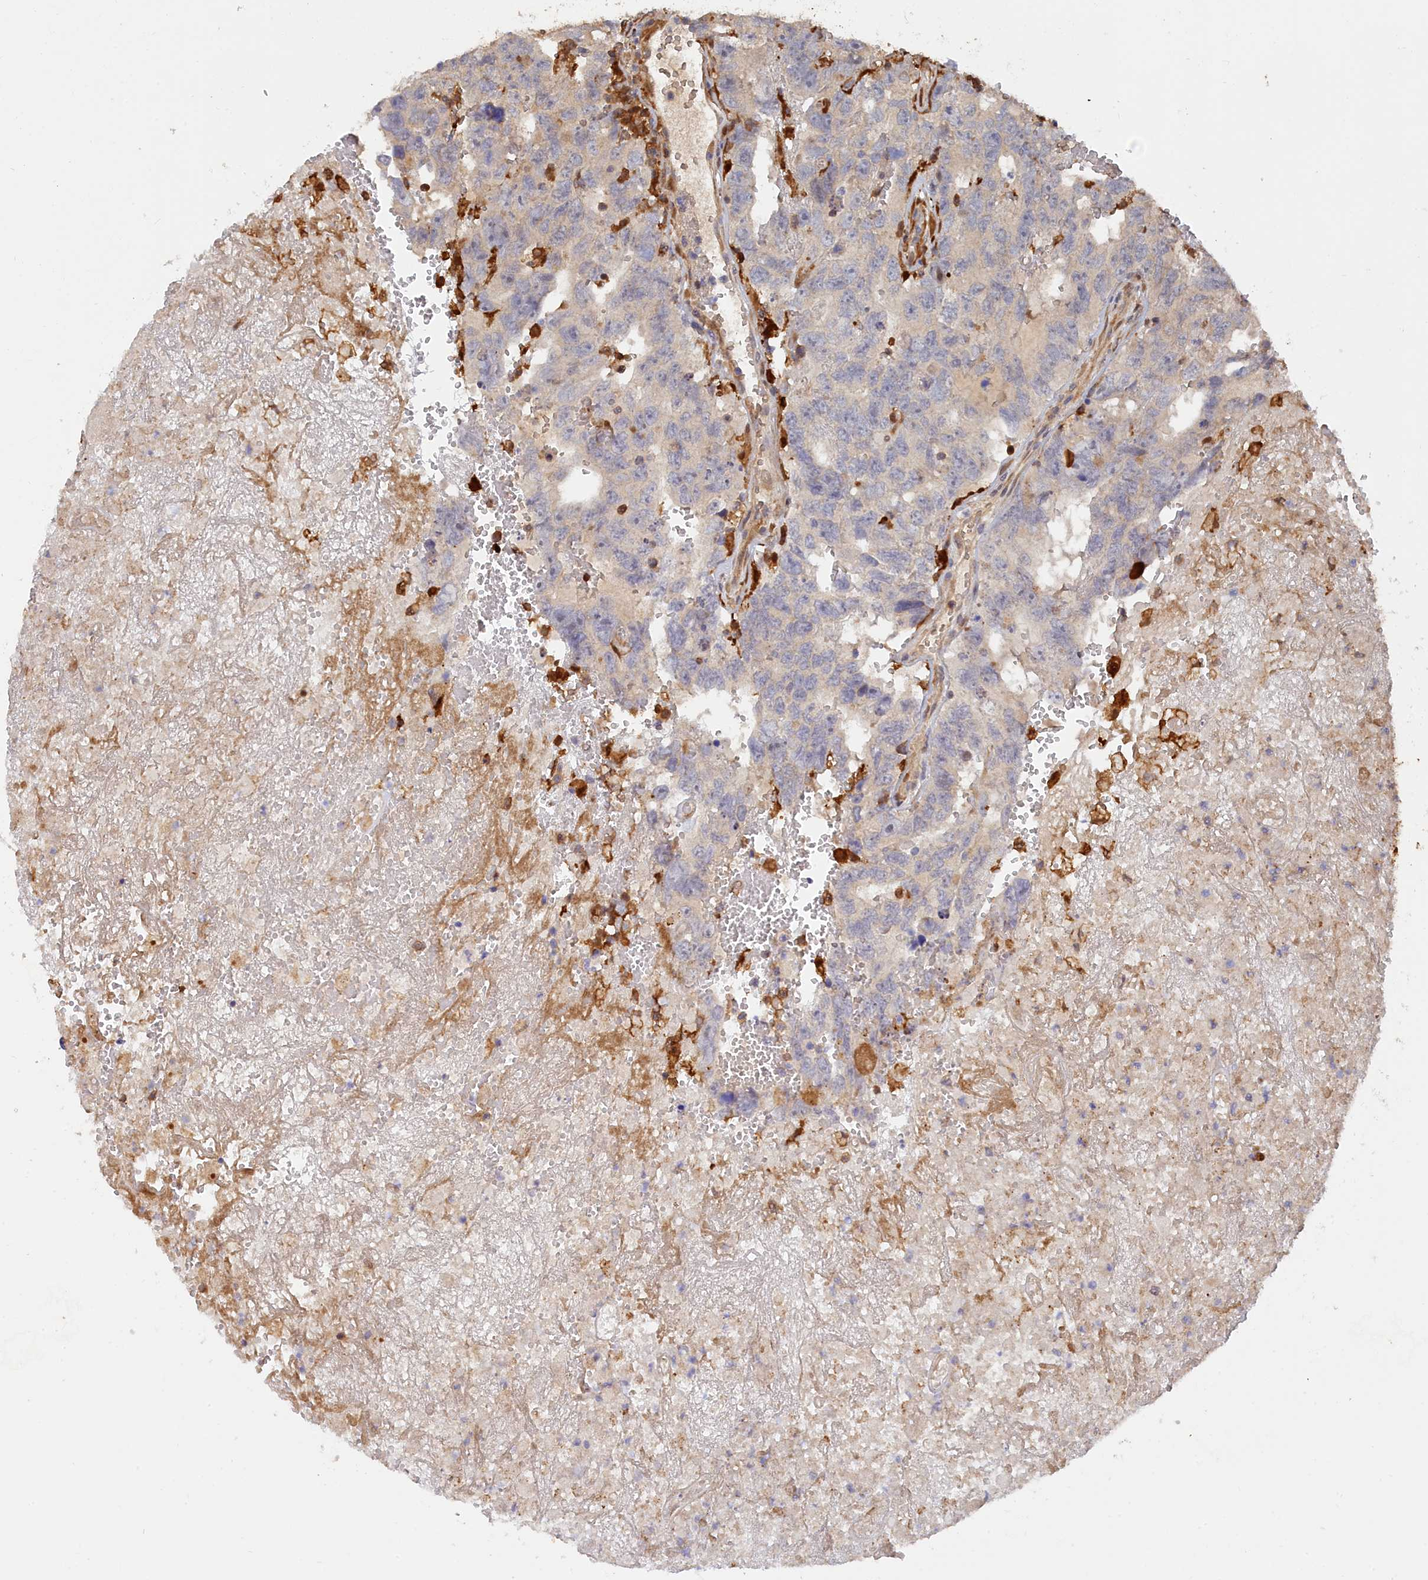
{"staining": {"intensity": "negative", "quantity": "none", "location": "none"}, "tissue": "testis cancer", "cell_type": "Tumor cells", "image_type": "cancer", "snomed": [{"axis": "morphology", "description": "Carcinoma, Embryonal, NOS"}, {"axis": "topography", "description": "Testis"}], "caption": "IHC of embryonal carcinoma (testis) shows no expression in tumor cells.", "gene": "SPATA5L1", "patient": {"sex": "male", "age": 45}}